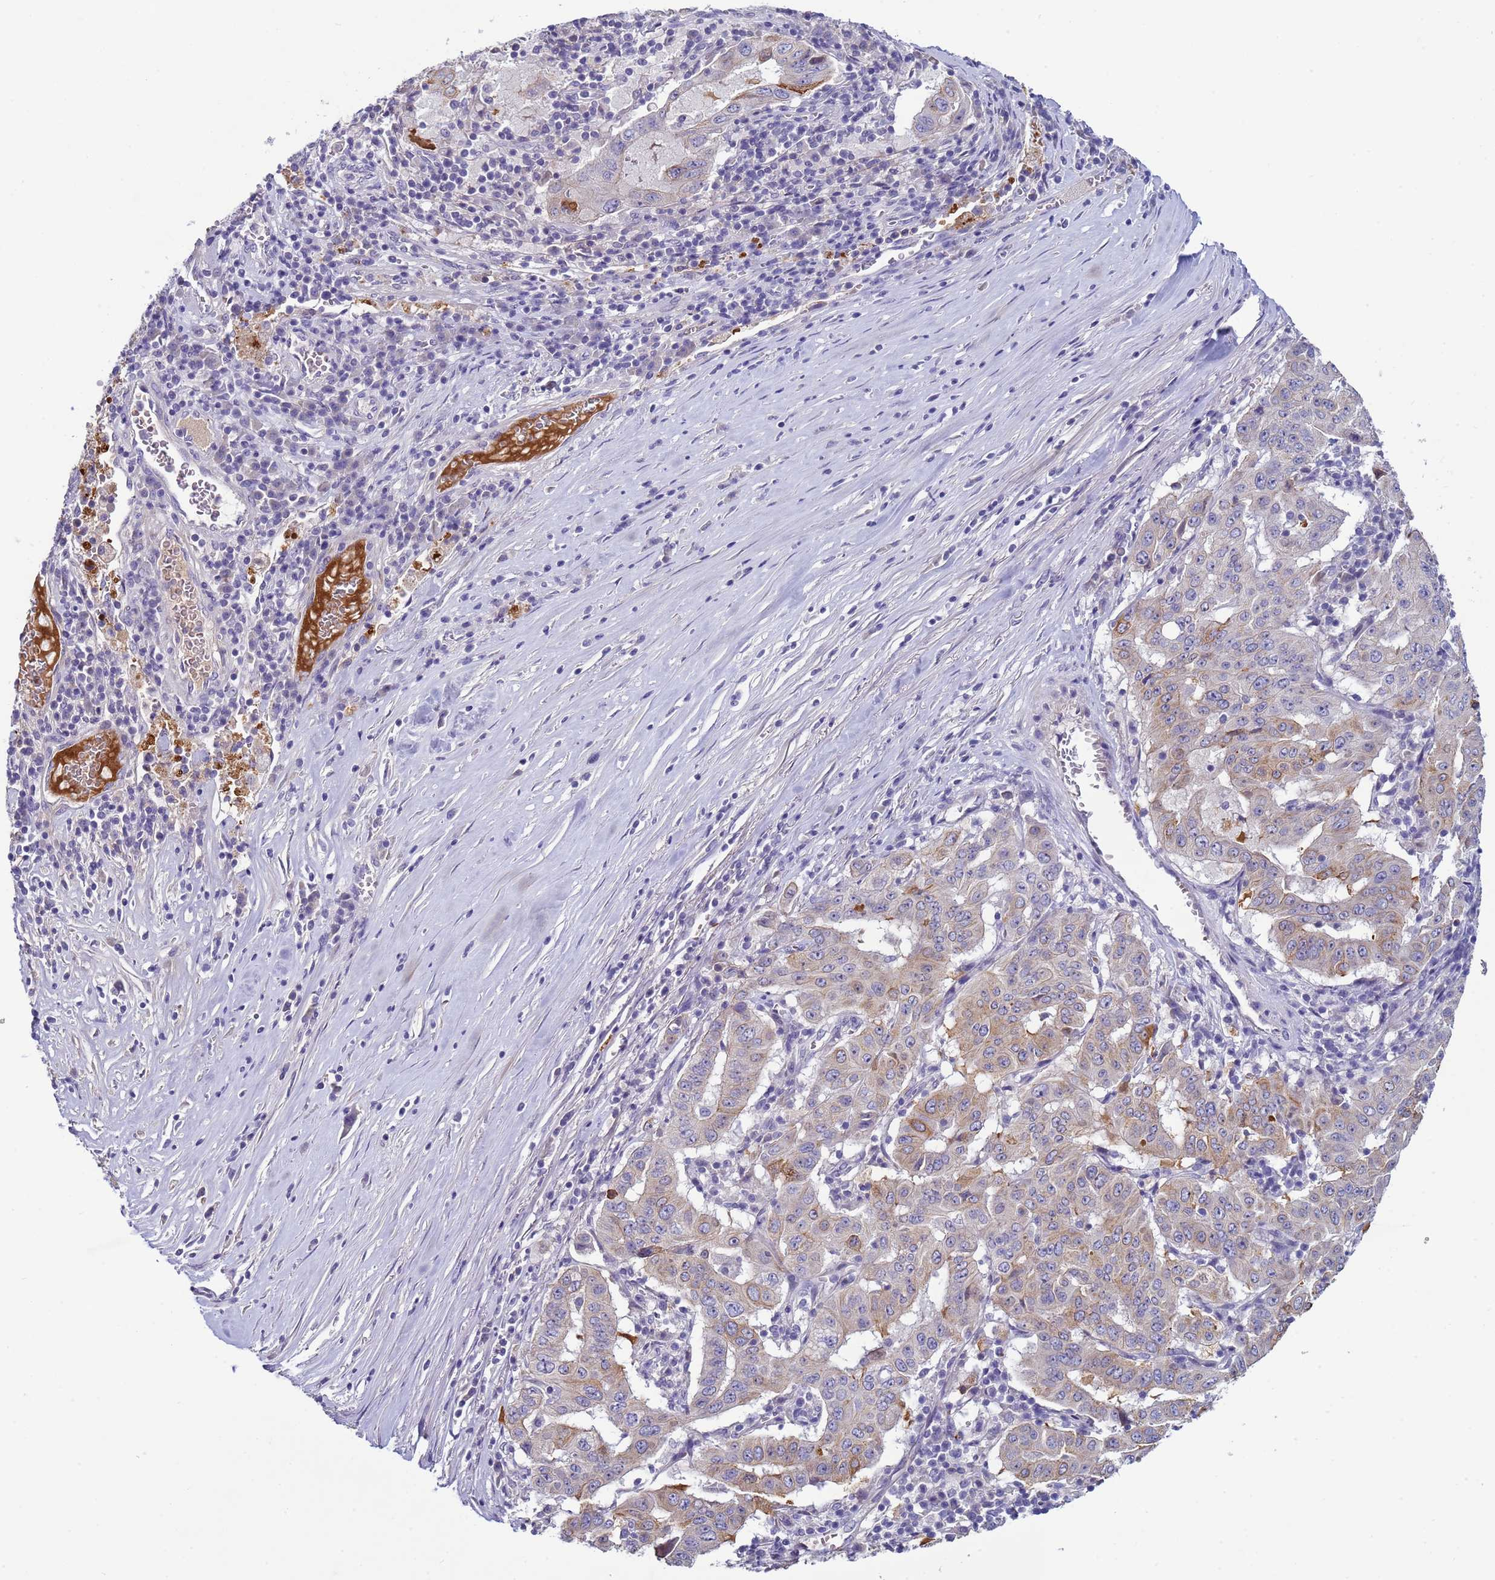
{"staining": {"intensity": "moderate", "quantity": "<25%", "location": "cytoplasmic/membranous"}, "tissue": "pancreatic cancer", "cell_type": "Tumor cells", "image_type": "cancer", "snomed": [{"axis": "morphology", "description": "Adenocarcinoma, NOS"}, {"axis": "topography", "description": "Pancreas"}], "caption": "Immunohistochemistry micrograph of pancreatic adenocarcinoma stained for a protein (brown), which demonstrates low levels of moderate cytoplasmic/membranous expression in about <25% of tumor cells.", "gene": "TRIM51", "patient": {"sex": "male", "age": 63}}